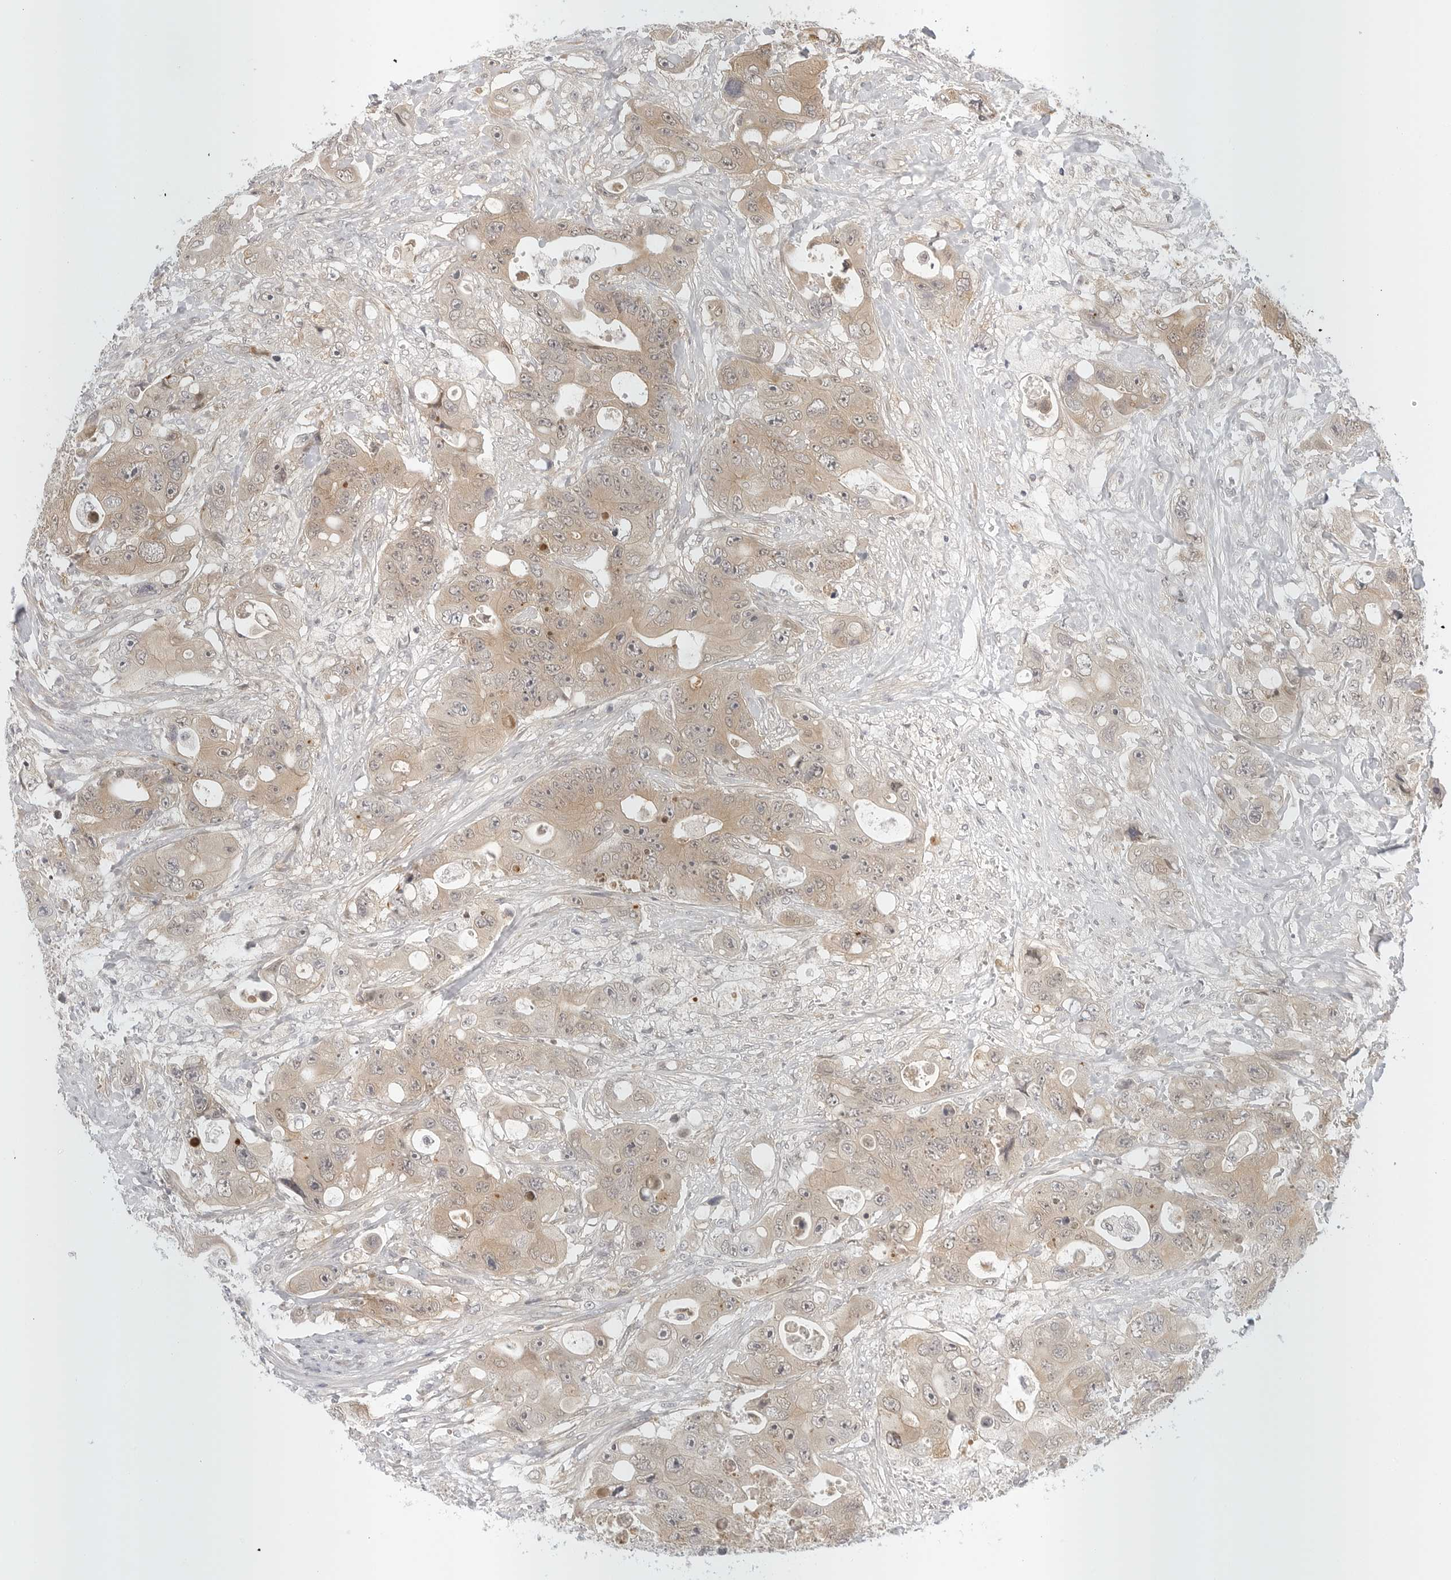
{"staining": {"intensity": "weak", "quantity": ">75%", "location": "cytoplasmic/membranous"}, "tissue": "colorectal cancer", "cell_type": "Tumor cells", "image_type": "cancer", "snomed": [{"axis": "morphology", "description": "Adenocarcinoma, NOS"}, {"axis": "topography", "description": "Colon"}], "caption": "Immunohistochemical staining of human colorectal cancer (adenocarcinoma) reveals weak cytoplasmic/membranous protein expression in about >75% of tumor cells.", "gene": "TCP1", "patient": {"sex": "female", "age": 46}}